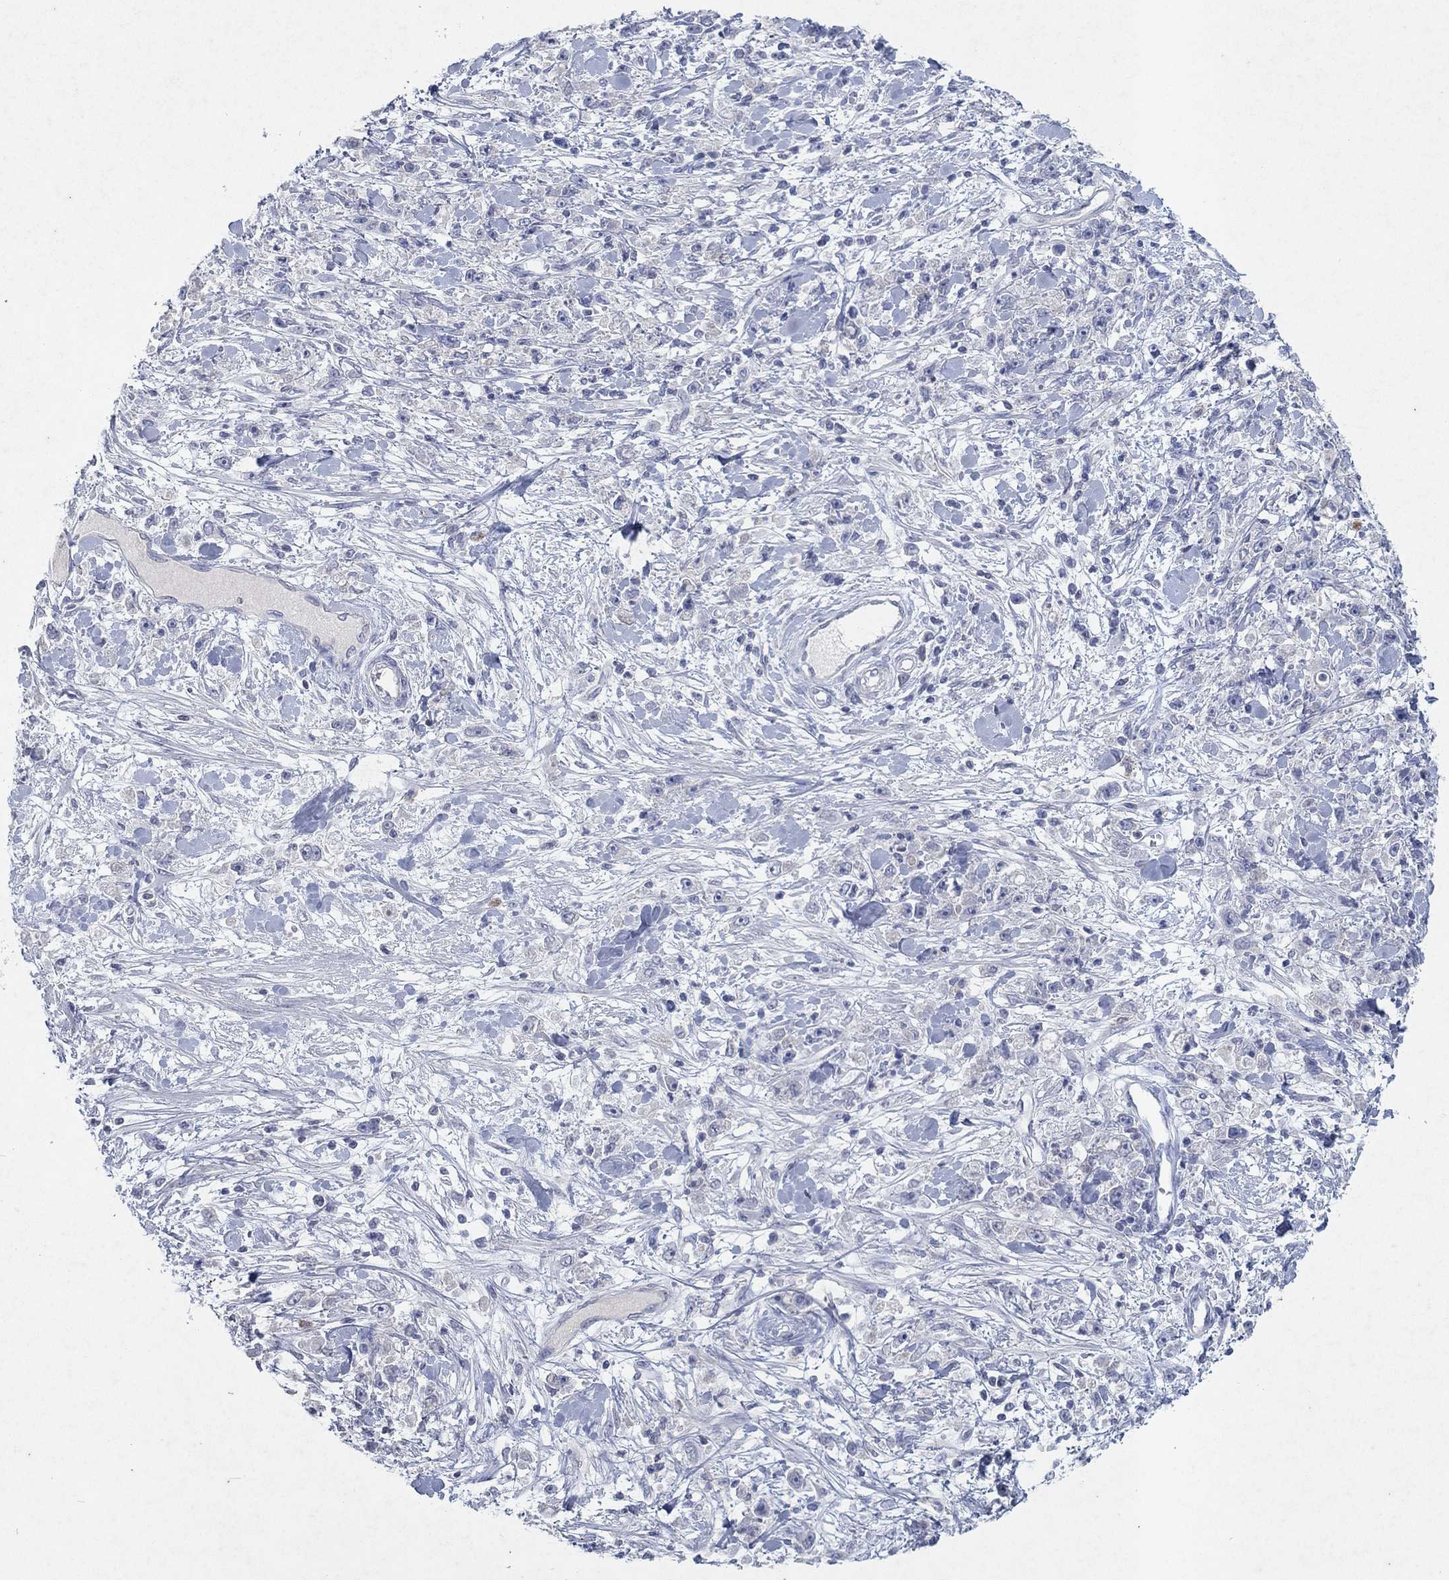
{"staining": {"intensity": "negative", "quantity": "none", "location": "none"}, "tissue": "stomach cancer", "cell_type": "Tumor cells", "image_type": "cancer", "snomed": [{"axis": "morphology", "description": "Adenocarcinoma, NOS"}, {"axis": "topography", "description": "Stomach"}], "caption": "Immunohistochemical staining of stomach cancer shows no significant expression in tumor cells.", "gene": "KRT40", "patient": {"sex": "female", "age": 59}}